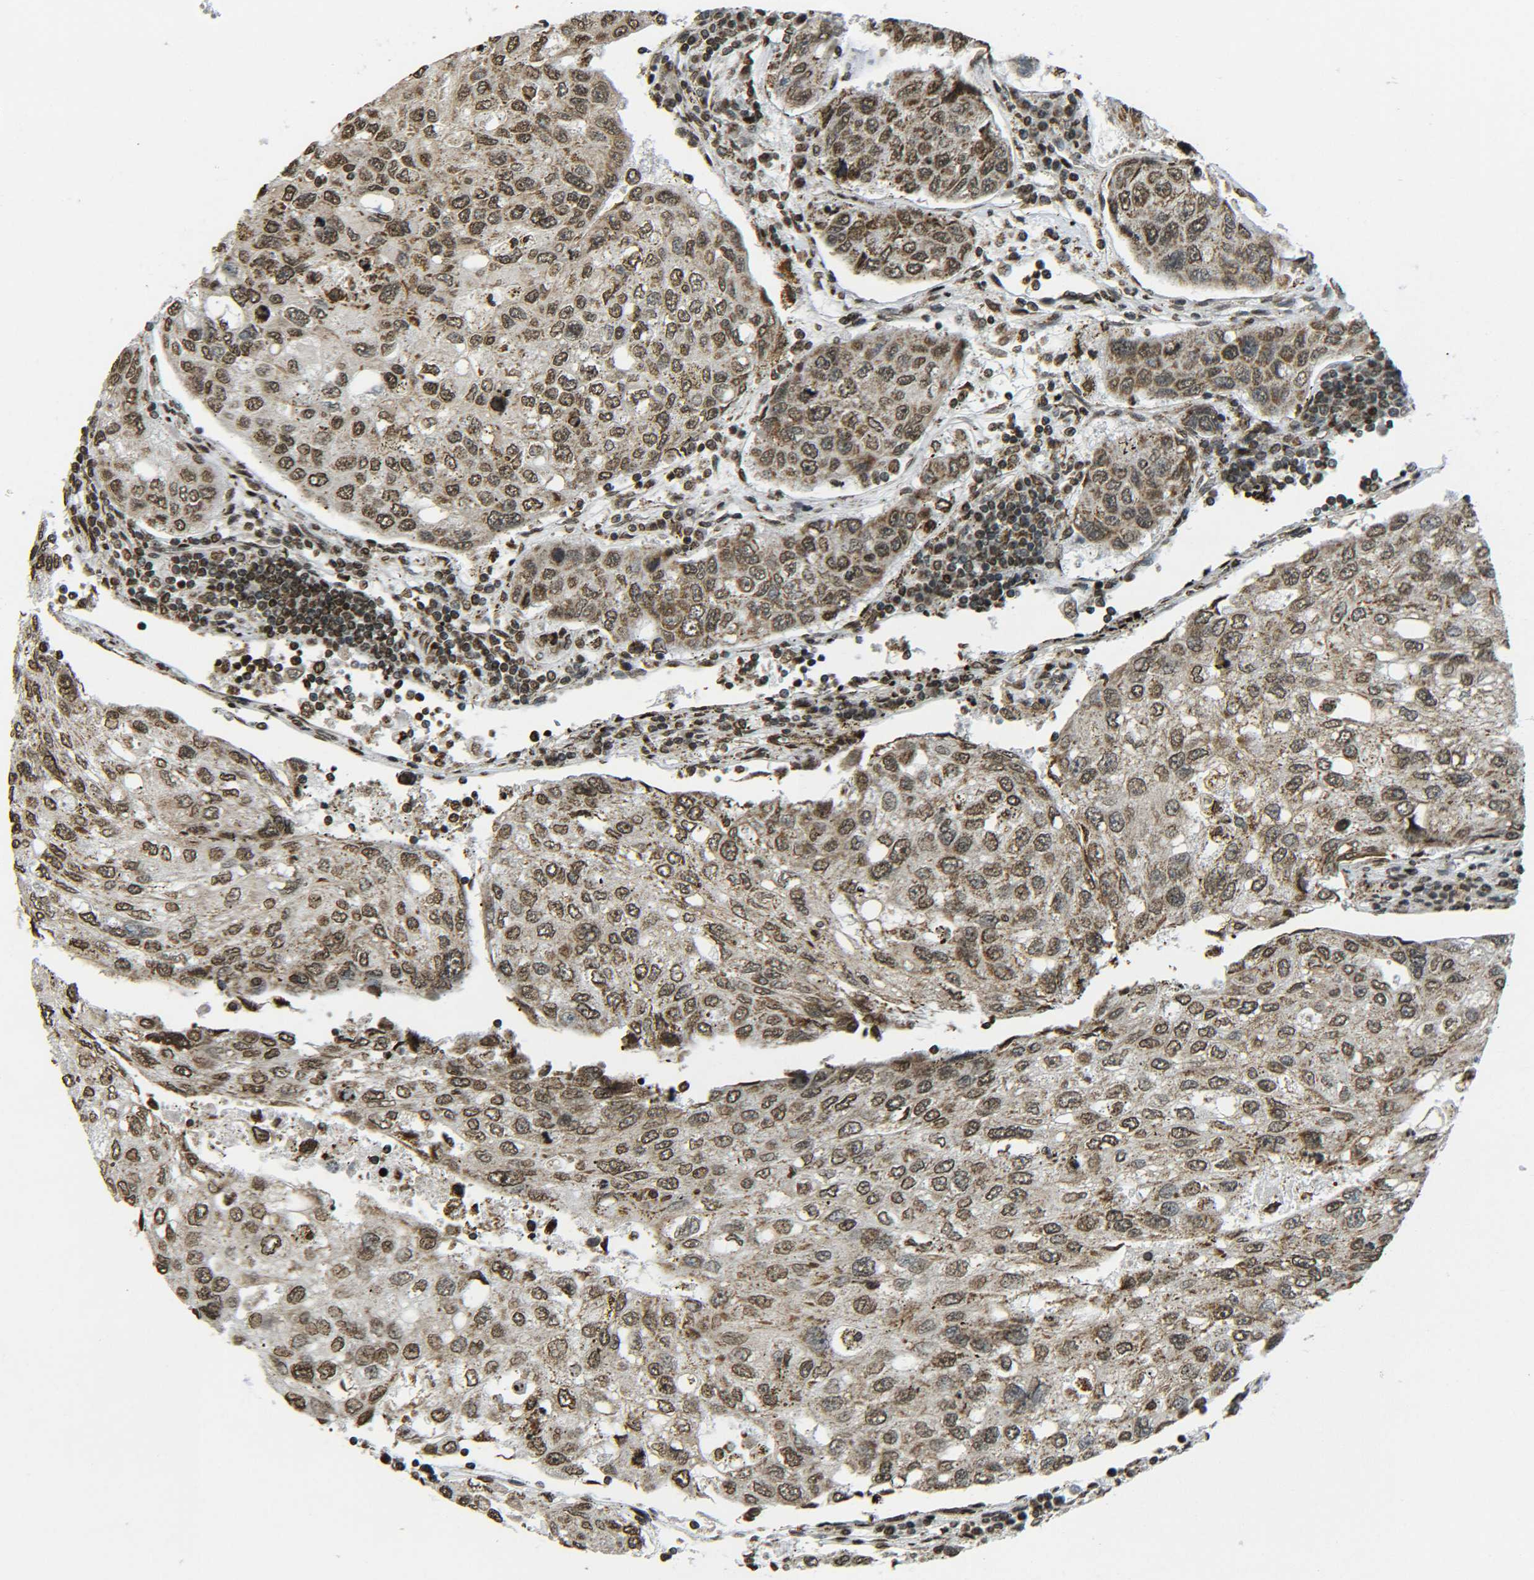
{"staining": {"intensity": "moderate", "quantity": ">75%", "location": "cytoplasmic/membranous,nuclear"}, "tissue": "urothelial cancer", "cell_type": "Tumor cells", "image_type": "cancer", "snomed": [{"axis": "morphology", "description": "Urothelial carcinoma, High grade"}, {"axis": "topography", "description": "Lymph node"}, {"axis": "topography", "description": "Urinary bladder"}], "caption": "Human urothelial cancer stained with a protein marker demonstrates moderate staining in tumor cells.", "gene": "NEUROG2", "patient": {"sex": "male", "age": 51}}